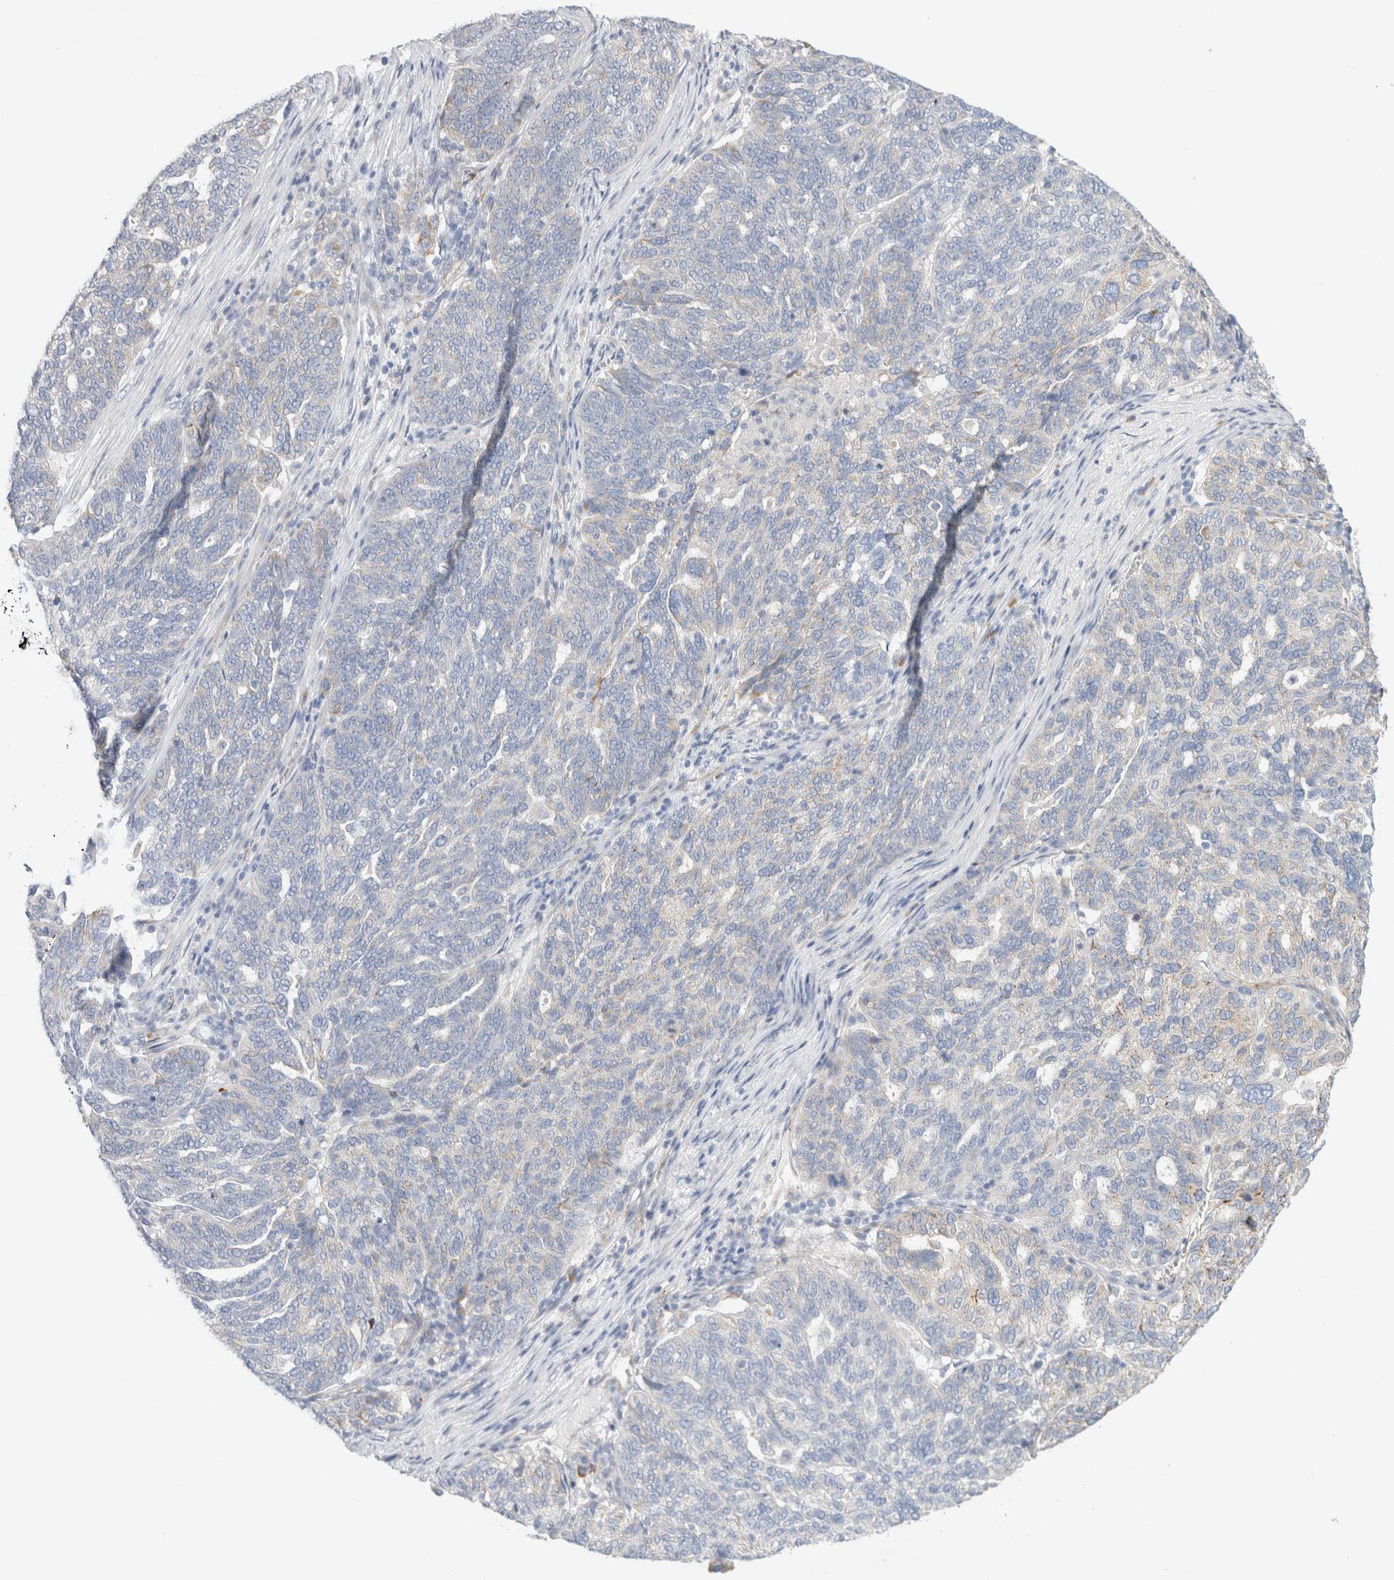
{"staining": {"intensity": "negative", "quantity": "none", "location": "none"}, "tissue": "ovarian cancer", "cell_type": "Tumor cells", "image_type": "cancer", "snomed": [{"axis": "morphology", "description": "Cystadenocarcinoma, serous, NOS"}, {"axis": "topography", "description": "Ovary"}], "caption": "Protein analysis of ovarian serous cystadenocarcinoma shows no significant expression in tumor cells. (DAB immunohistochemistry, high magnification).", "gene": "CSK", "patient": {"sex": "female", "age": 59}}